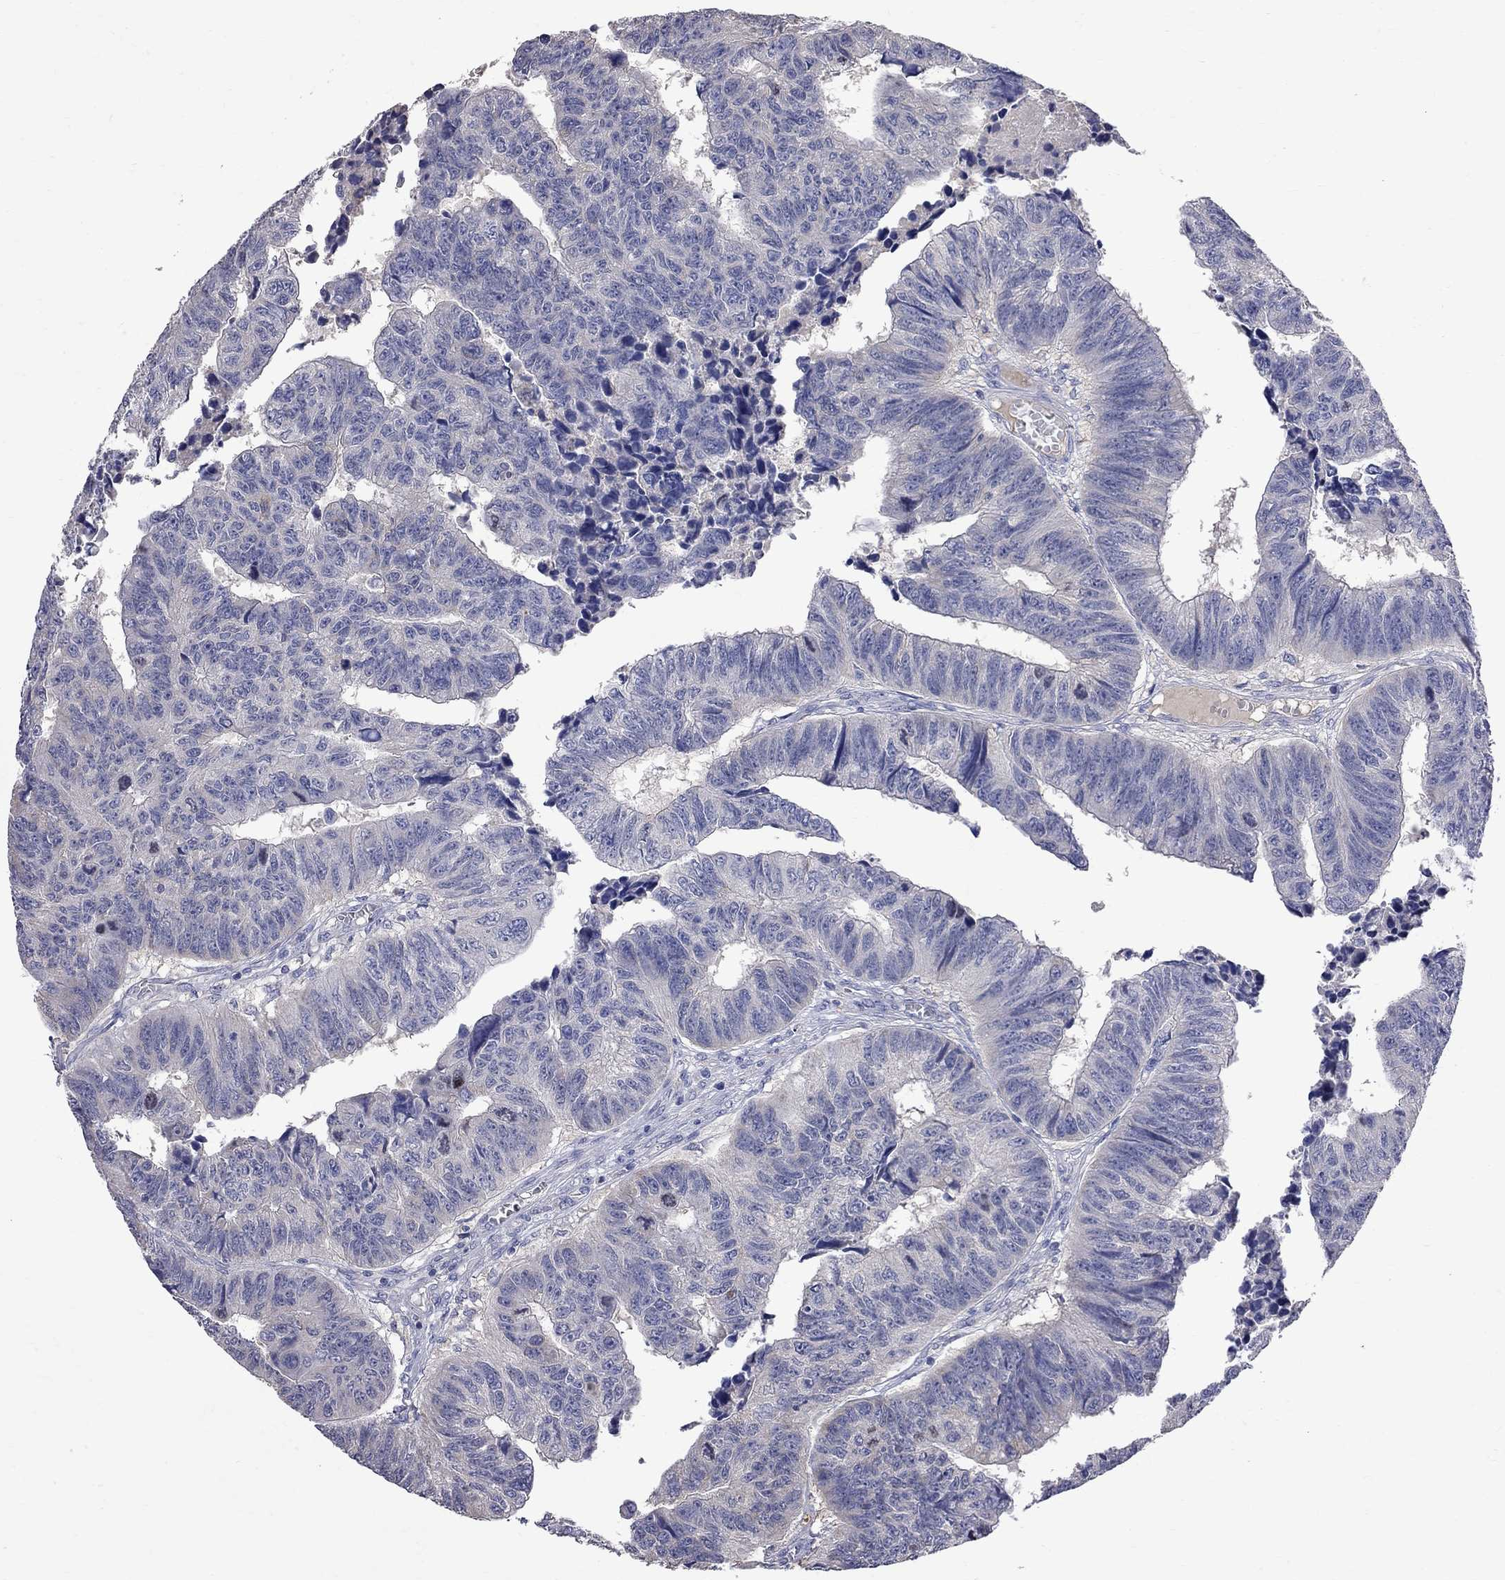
{"staining": {"intensity": "negative", "quantity": "none", "location": "none"}, "tissue": "colorectal cancer", "cell_type": "Tumor cells", "image_type": "cancer", "snomed": [{"axis": "morphology", "description": "Adenocarcinoma, NOS"}, {"axis": "topography", "description": "Rectum"}], "caption": "Micrograph shows no protein expression in tumor cells of colorectal cancer tissue. (DAB (3,3'-diaminobenzidine) IHC, high magnification).", "gene": "CKAP2", "patient": {"sex": "female", "age": 85}}